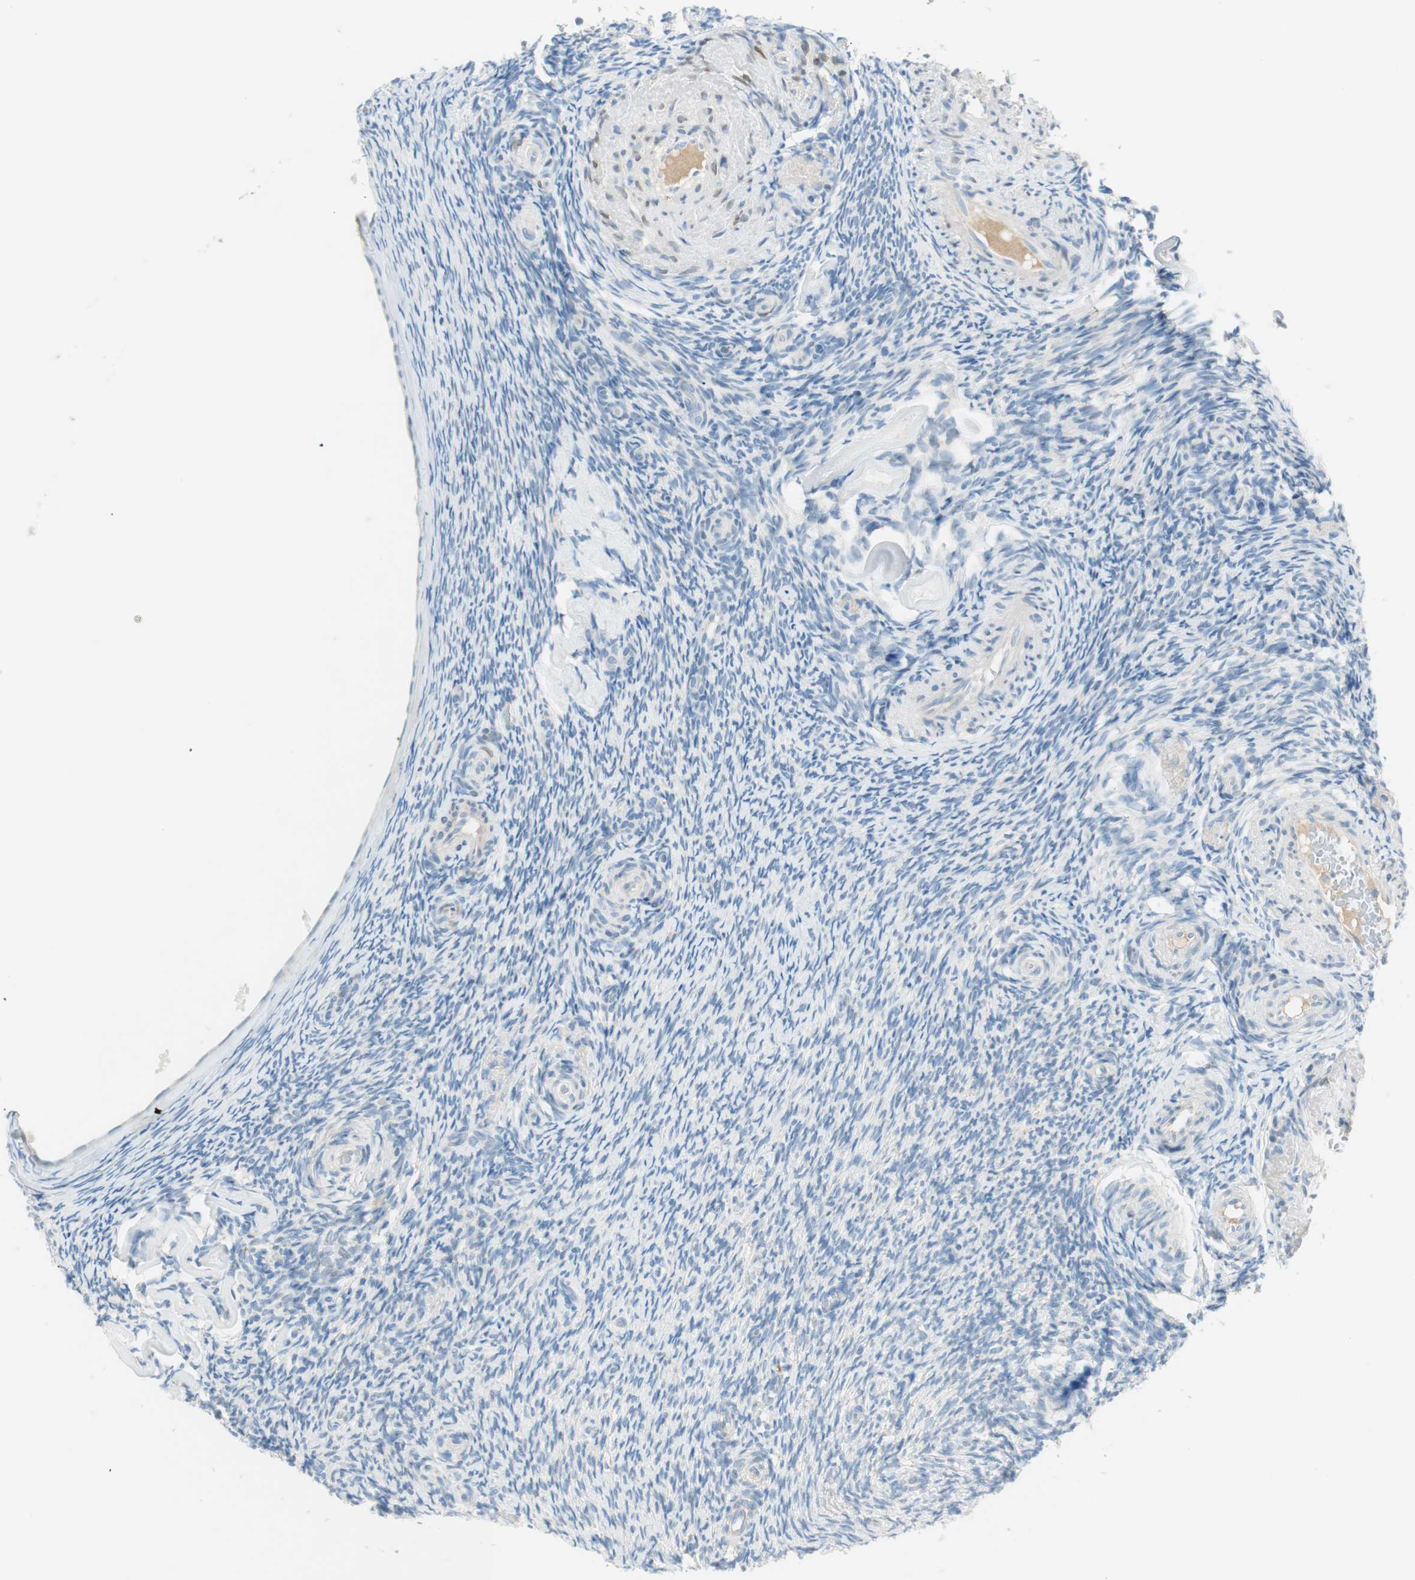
{"staining": {"intensity": "negative", "quantity": "none", "location": "none"}, "tissue": "ovary", "cell_type": "Follicle cells", "image_type": "normal", "snomed": [{"axis": "morphology", "description": "Normal tissue, NOS"}, {"axis": "topography", "description": "Ovary"}], "caption": "A high-resolution image shows immunohistochemistry (IHC) staining of benign ovary, which exhibits no significant expression in follicle cells.", "gene": "PTTG1", "patient": {"sex": "female", "age": 60}}